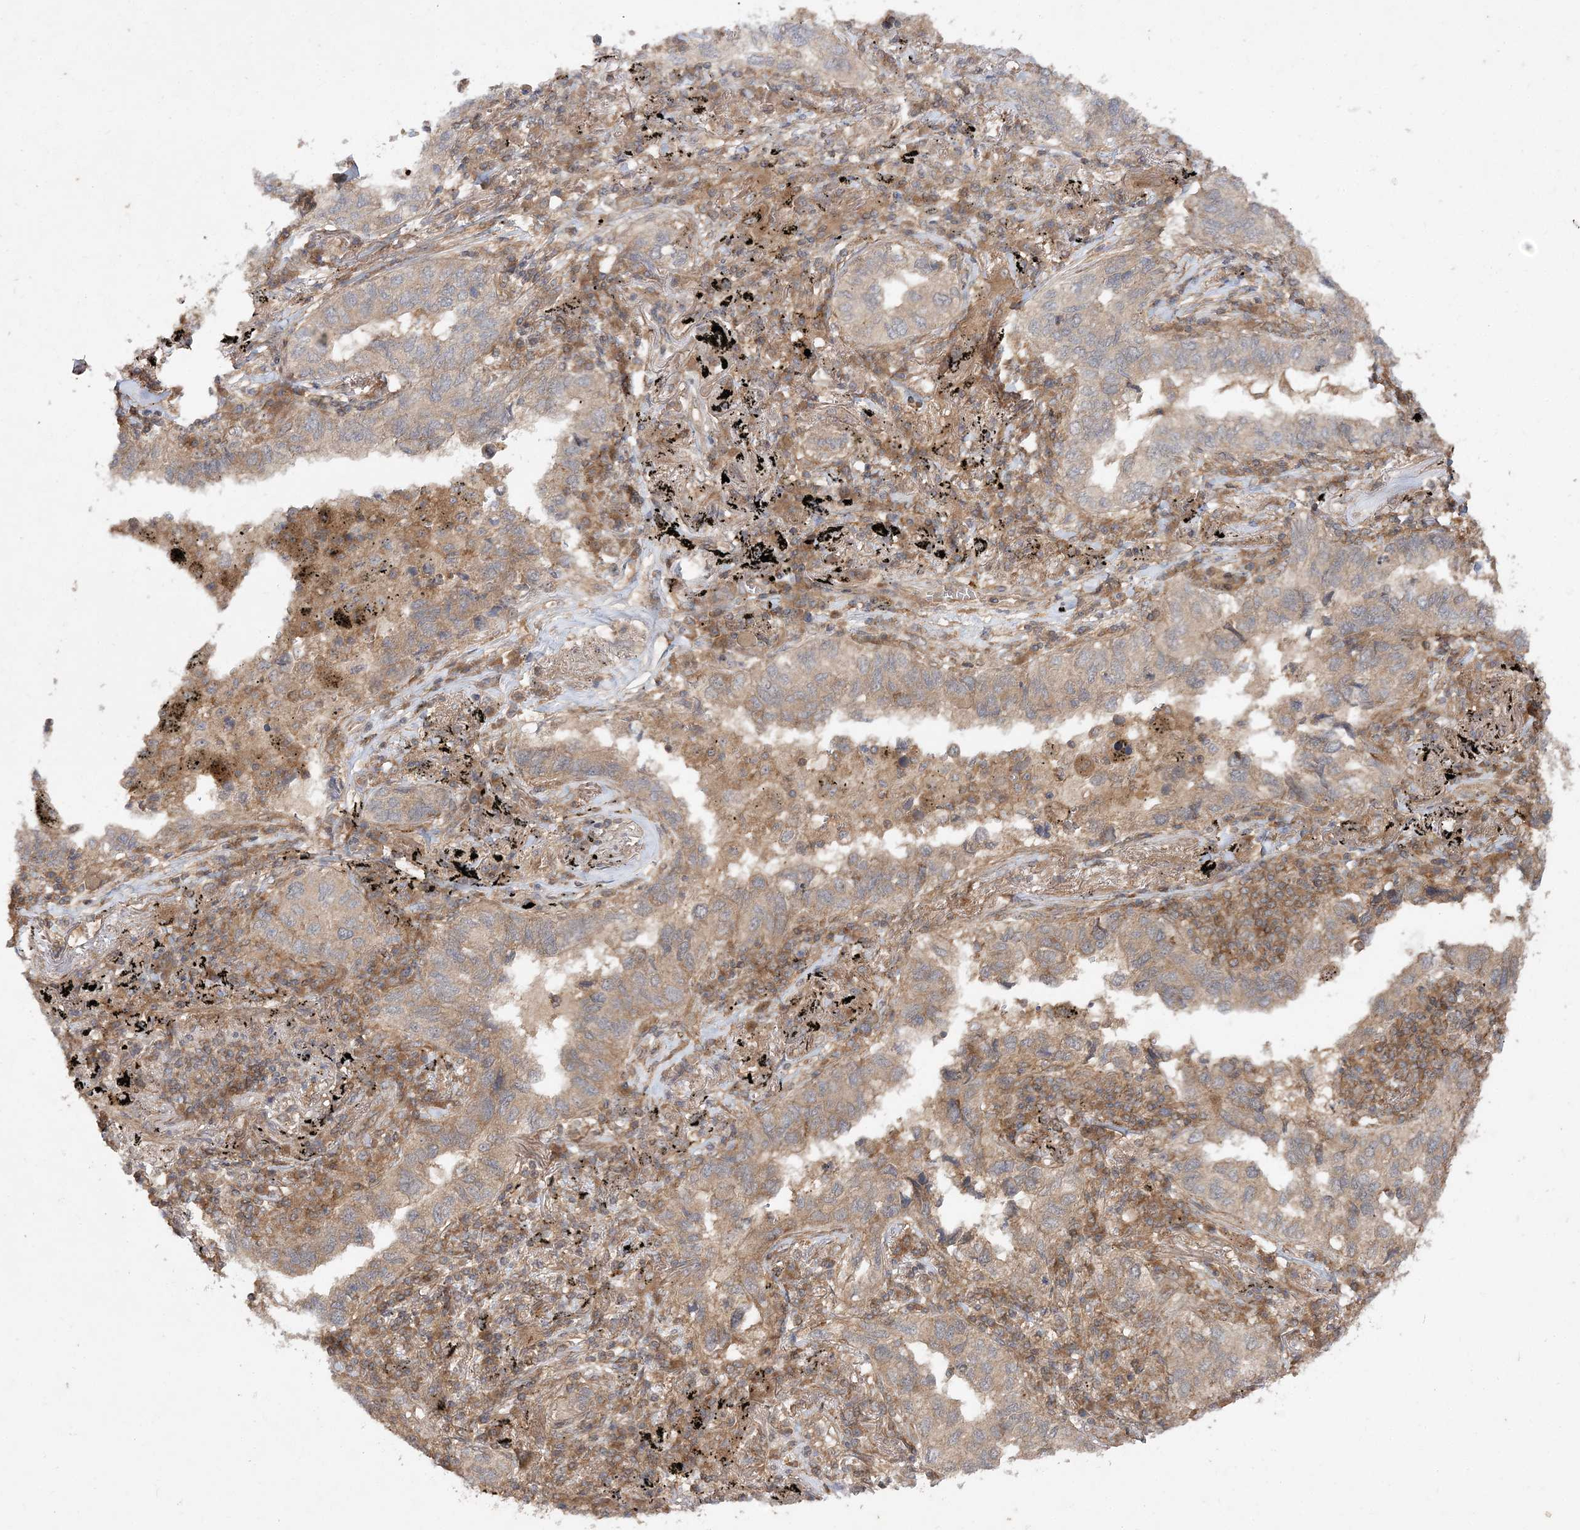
{"staining": {"intensity": "weak", "quantity": "25%-75%", "location": "cytoplasmic/membranous"}, "tissue": "lung cancer", "cell_type": "Tumor cells", "image_type": "cancer", "snomed": [{"axis": "morphology", "description": "Adenocarcinoma, NOS"}, {"axis": "topography", "description": "Lung"}], "caption": "Adenocarcinoma (lung) stained with a protein marker shows weak staining in tumor cells.", "gene": "TMEM9B", "patient": {"sex": "male", "age": 65}}